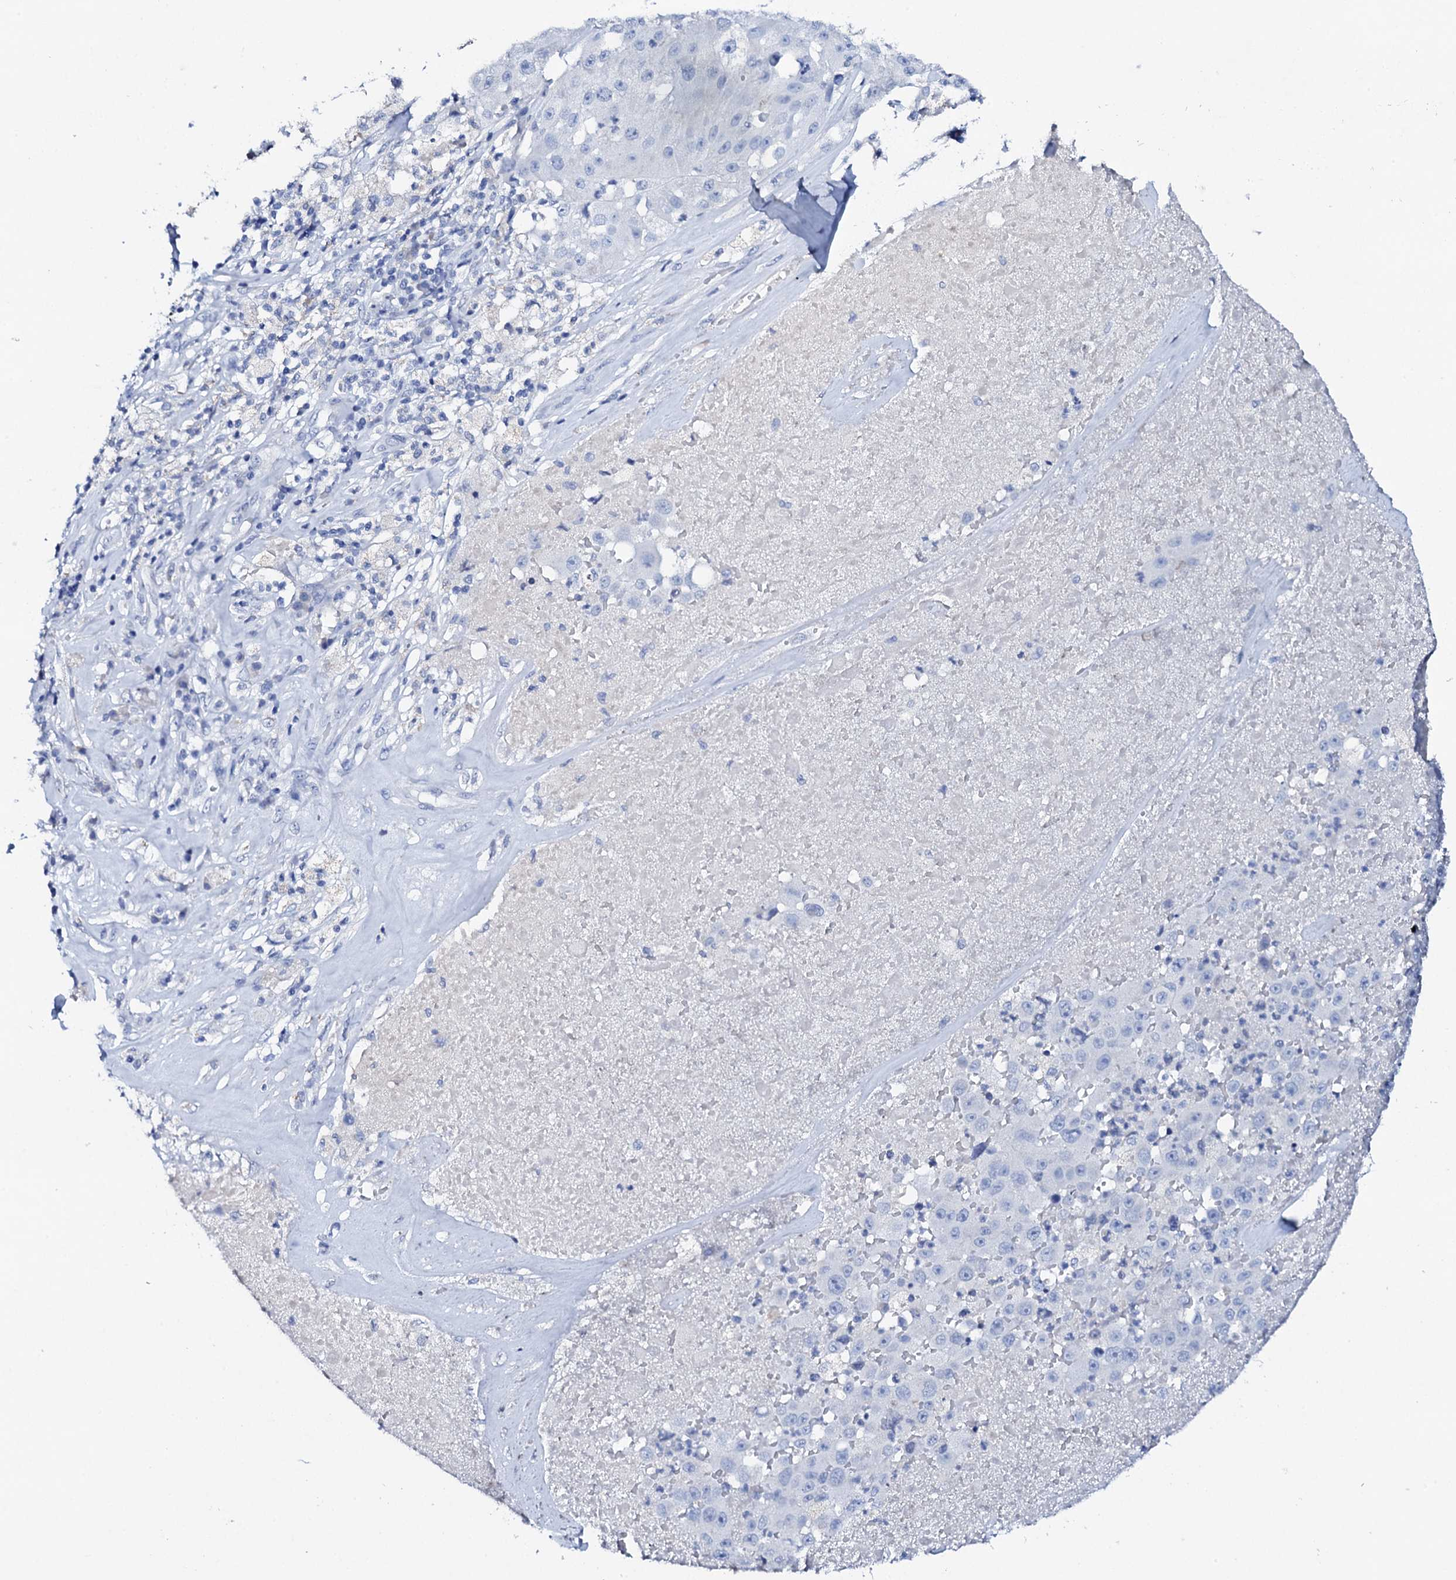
{"staining": {"intensity": "negative", "quantity": "none", "location": "none"}, "tissue": "melanoma", "cell_type": "Tumor cells", "image_type": "cancer", "snomed": [{"axis": "morphology", "description": "Malignant melanoma, Metastatic site"}, {"axis": "topography", "description": "Lymph node"}], "caption": "The immunohistochemistry (IHC) histopathology image has no significant expression in tumor cells of melanoma tissue. (DAB (3,3'-diaminobenzidine) immunohistochemistry, high magnification).", "gene": "FBXL16", "patient": {"sex": "male", "age": 62}}